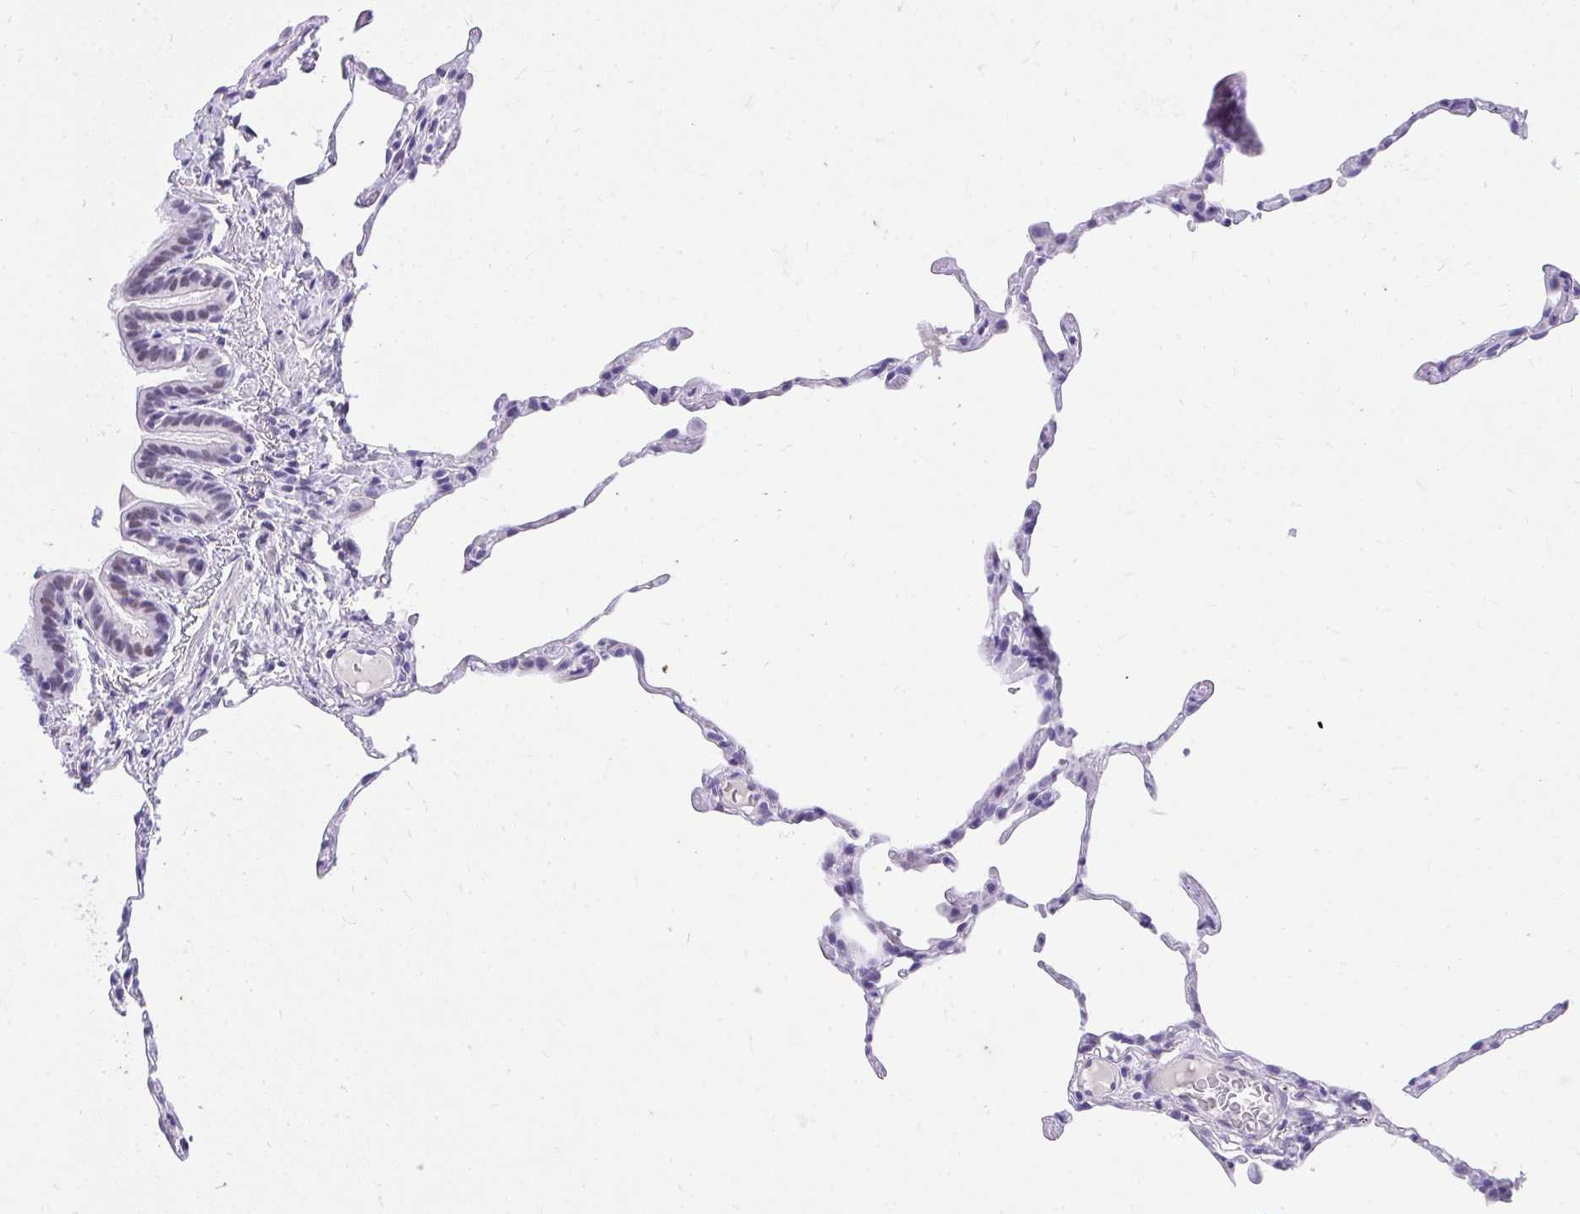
{"staining": {"intensity": "negative", "quantity": "none", "location": "none"}, "tissue": "lung", "cell_type": "Alveolar cells", "image_type": "normal", "snomed": [{"axis": "morphology", "description": "Normal tissue, NOS"}, {"axis": "topography", "description": "Lung"}], "caption": "Immunohistochemistry (IHC) photomicrograph of normal lung: human lung stained with DAB (3,3'-diaminobenzidine) shows no significant protein expression in alveolar cells.", "gene": "KLK1", "patient": {"sex": "female", "age": 57}}